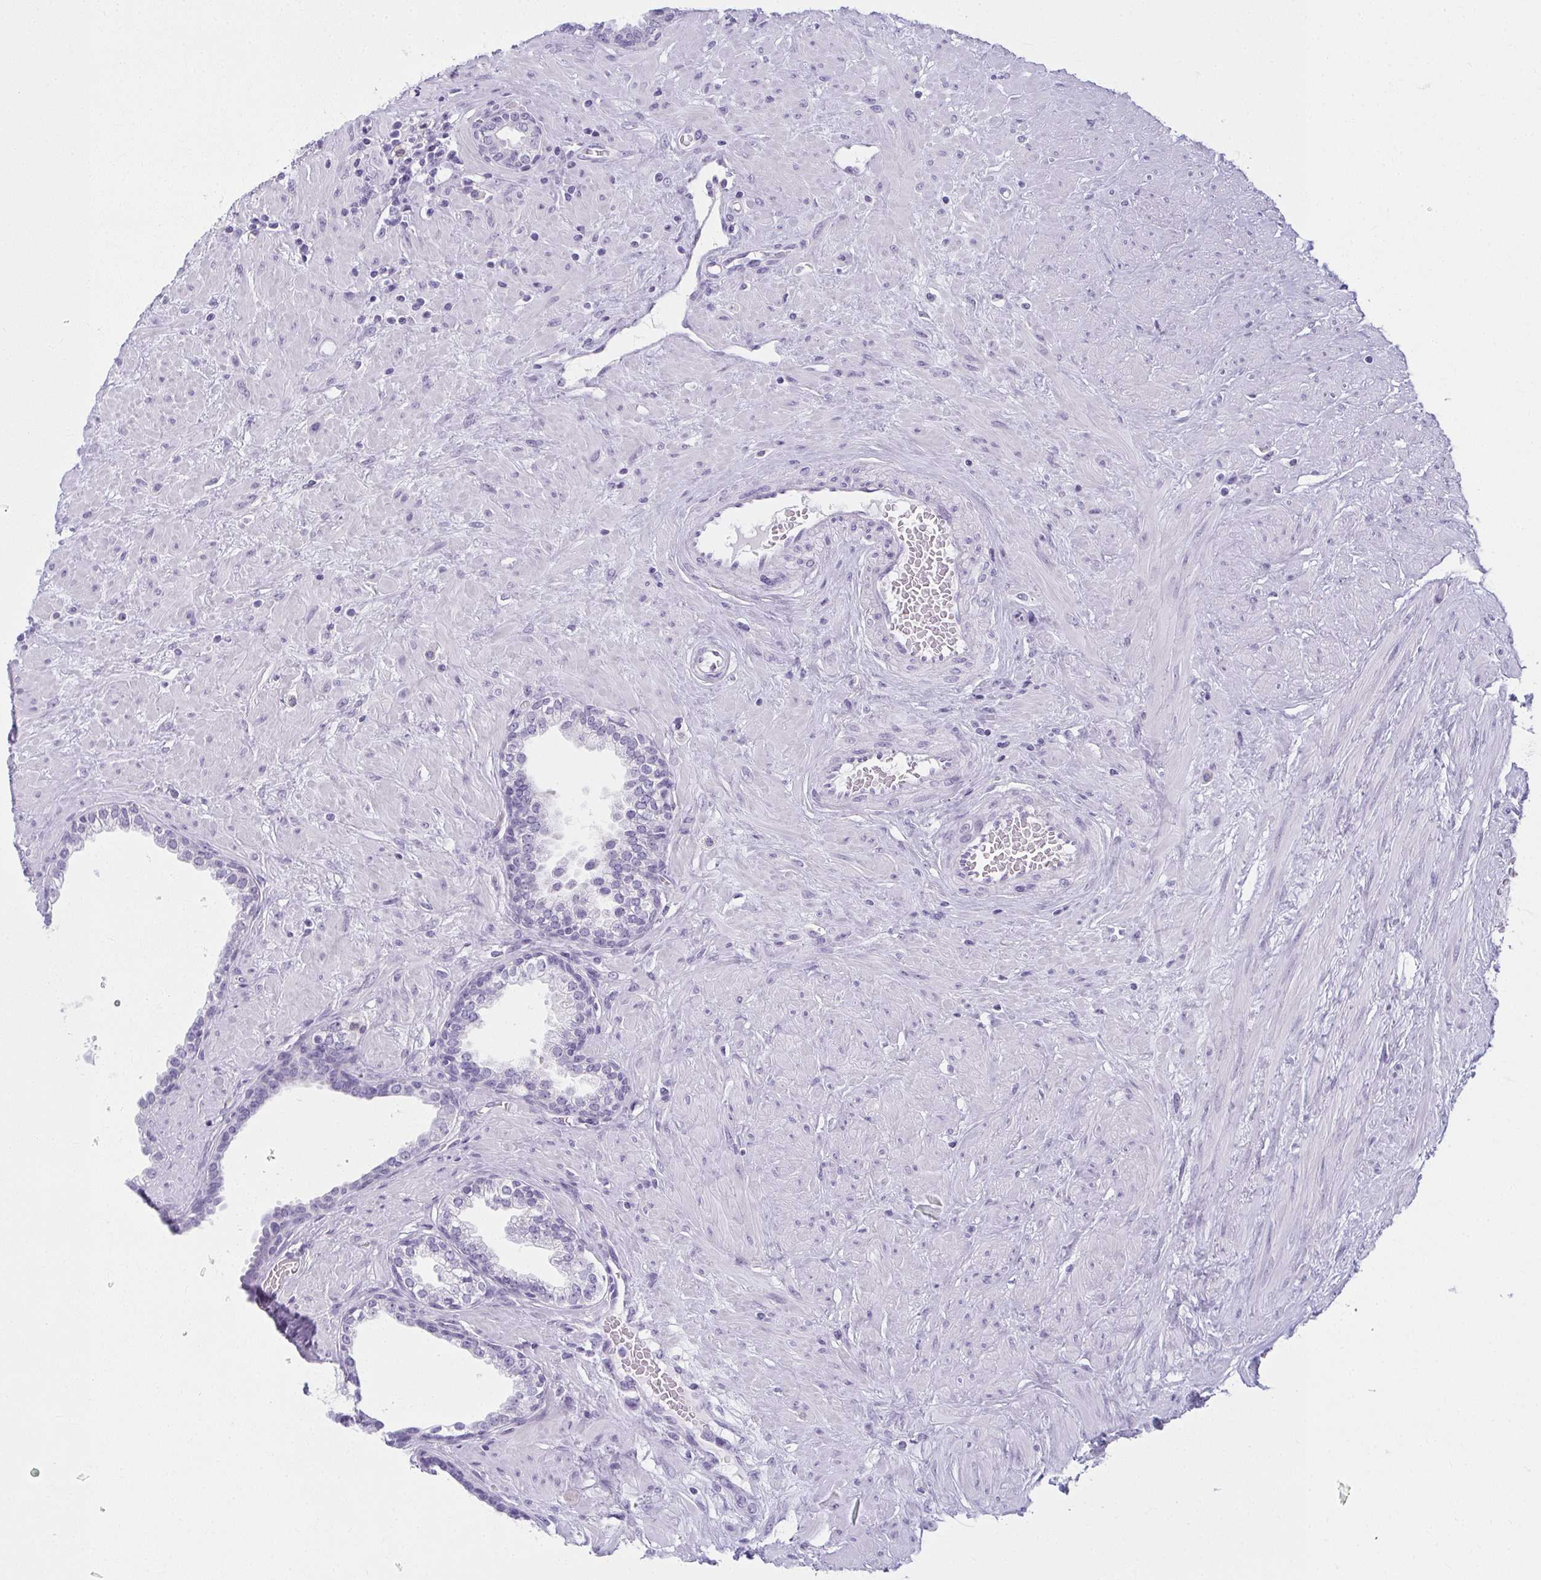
{"staining": {"intensity": "negative", "quantity": "none", "location": "none"}, "tissue": "prostate", "cell_type": "Glandular cells", "image_type": "normal", "snomed": [{"axis": "morphology", "description": "Normal tissue, NOS"}, {"axis": "topography", "description": "Prostate"}], "caption": "High power microscopy histopathology image of an immunohistochemistry image of benign prostate, revealing no significant expression in glandular cells. Brightfield microscopy of immunohistochemistry stained with DAB (brown) and hematoxylin (blue), captured at high magnification.", "gene": "MOBP", "patient": {"sex": "male", "age": 55}}